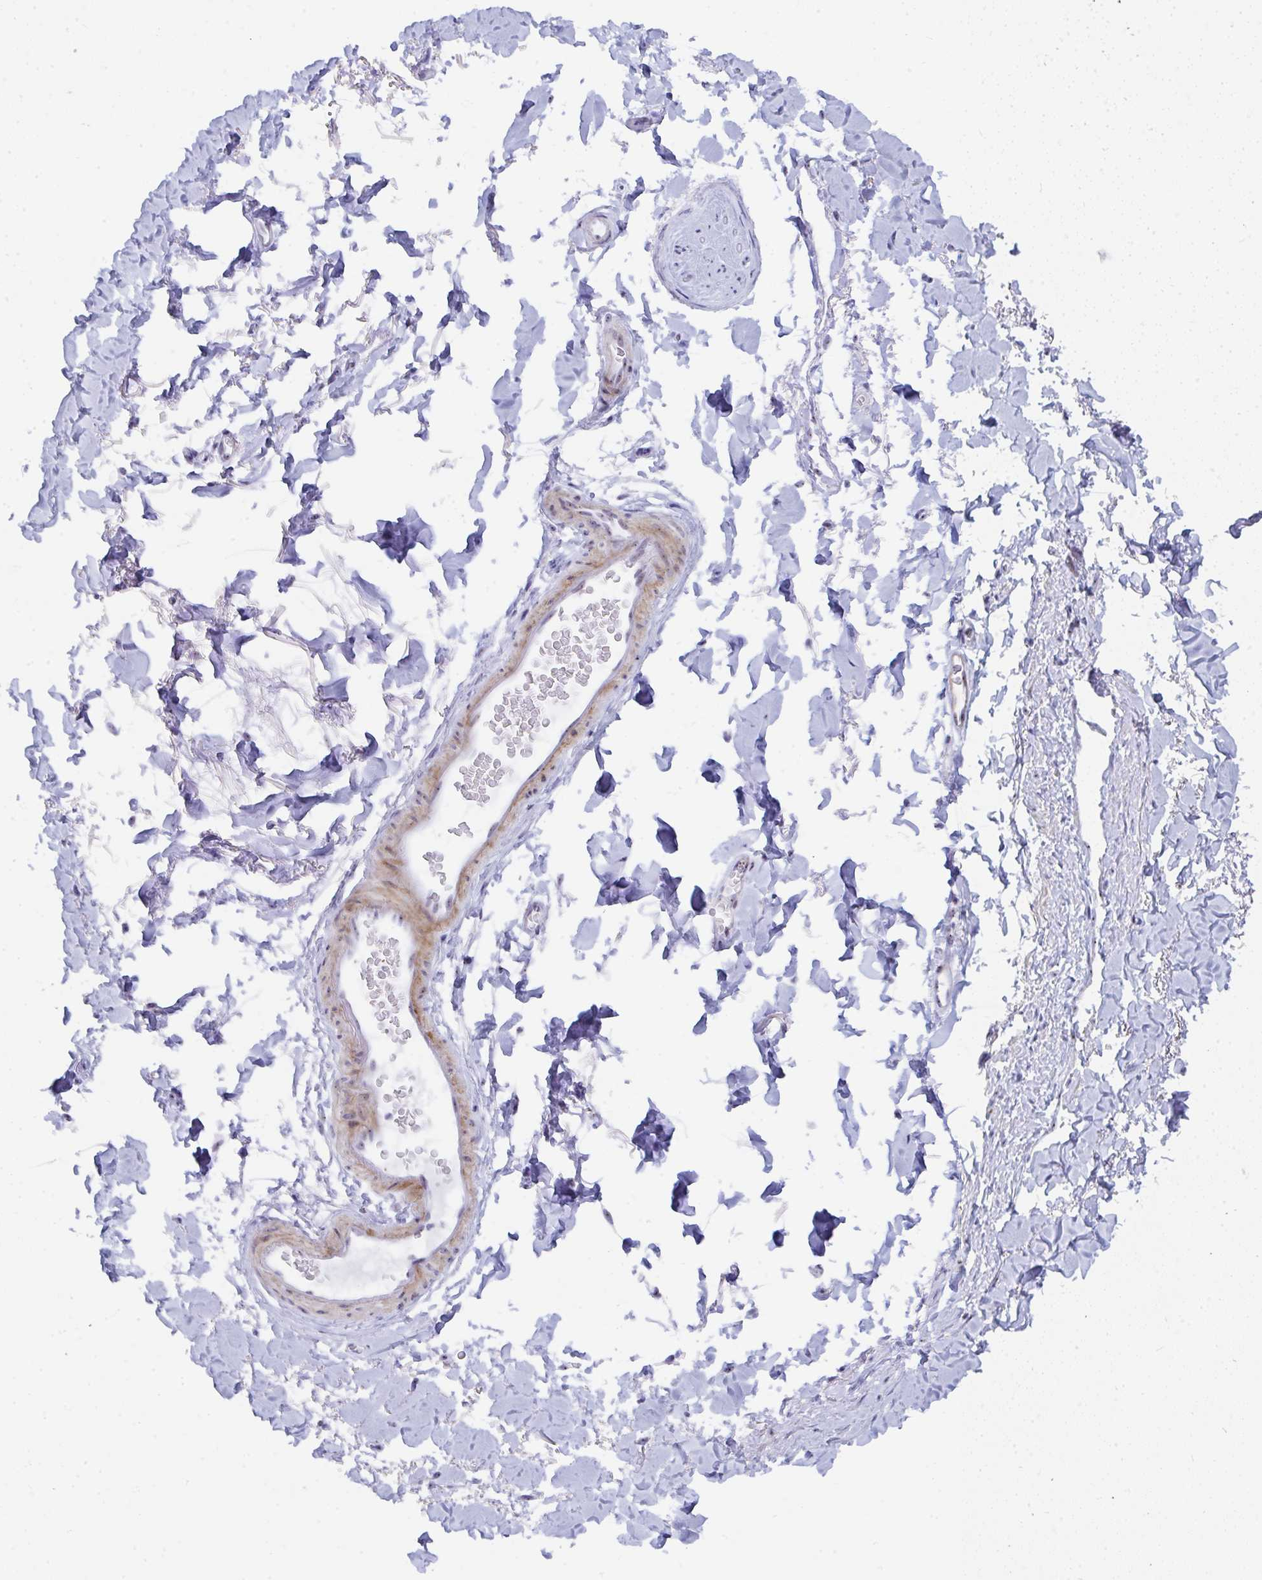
{"staining": {"intensity": "negative", "quantity": "none", "location": "none"}, "tissue": "adipose tissue", "cell_type": "Adipocytes", "image_type": "normal", "snomed": [{"axis": "morphology", "description": "Normal tissue, NOS"}, {"axis": "topography", "description": "Vulva"}, {"axis": "topography", "description": "Peripheral nerve tissue"}], "caption": "This image is of benign adipose tissue stained with IHC to label a protein in brown with the nuclei are counter-stained blue. There is no positivity in adipocytes.", "gene": "NOP10", "patient": {"sex": "female", "age": 66}}